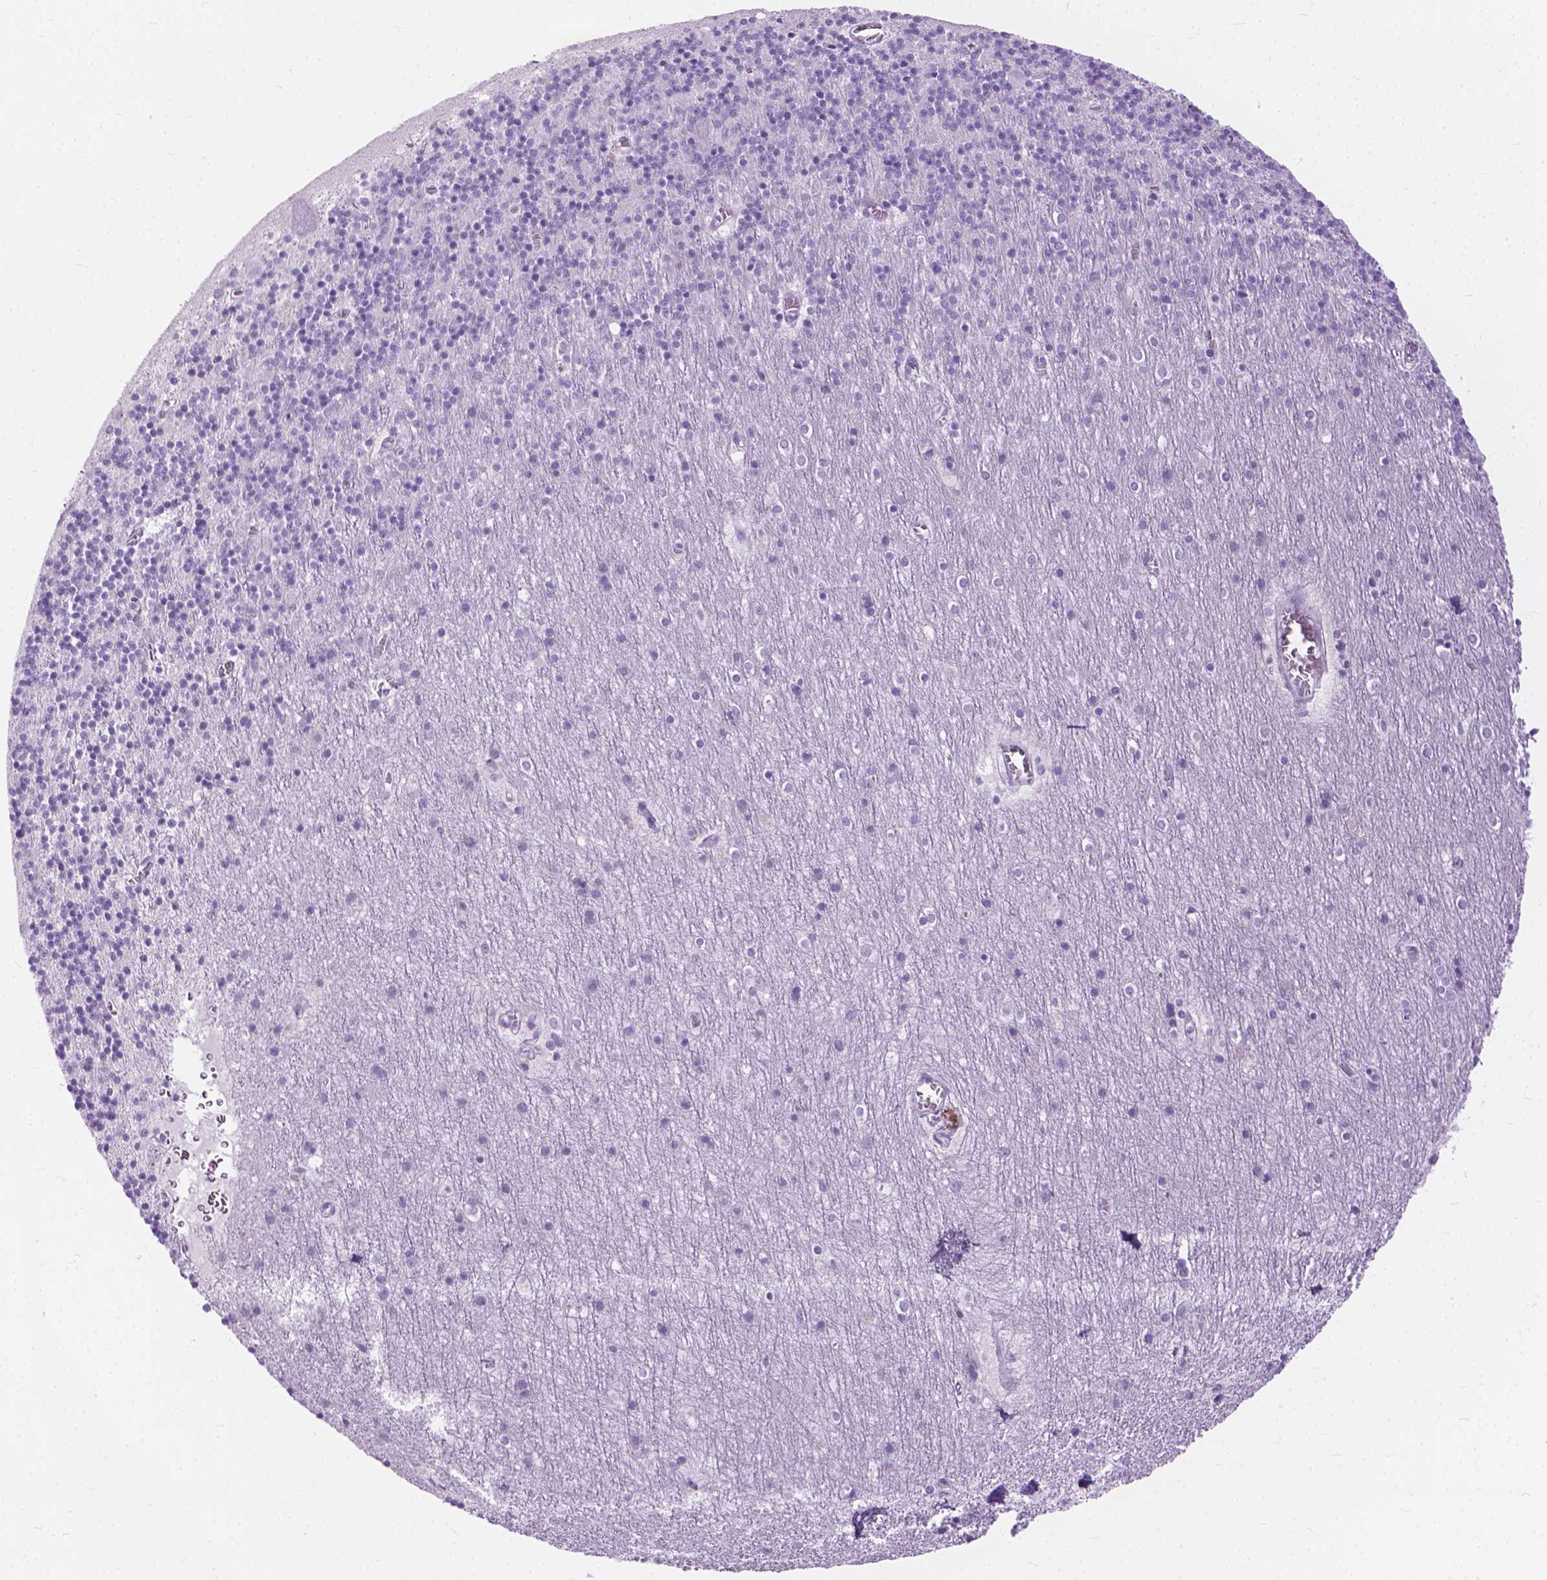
{"staining": {"intensity": "negative", "quantity": "none", "location": "none"}, "tissue": "cerebellum", "cell_type": "Cells in granular layer", "image_type": "normal", "snomed": [{"axis": "morphology", "description": "Normal tissue, NOS"}, {"axis": "topography", "description": "Cerebellum"}], "caption": "Immunohistochemical staining of normal human cerebellum shows no significant positivity in cells in granular layer.", "gene": "HTR2B", "patient": {"sex": "male", "age": 70}}